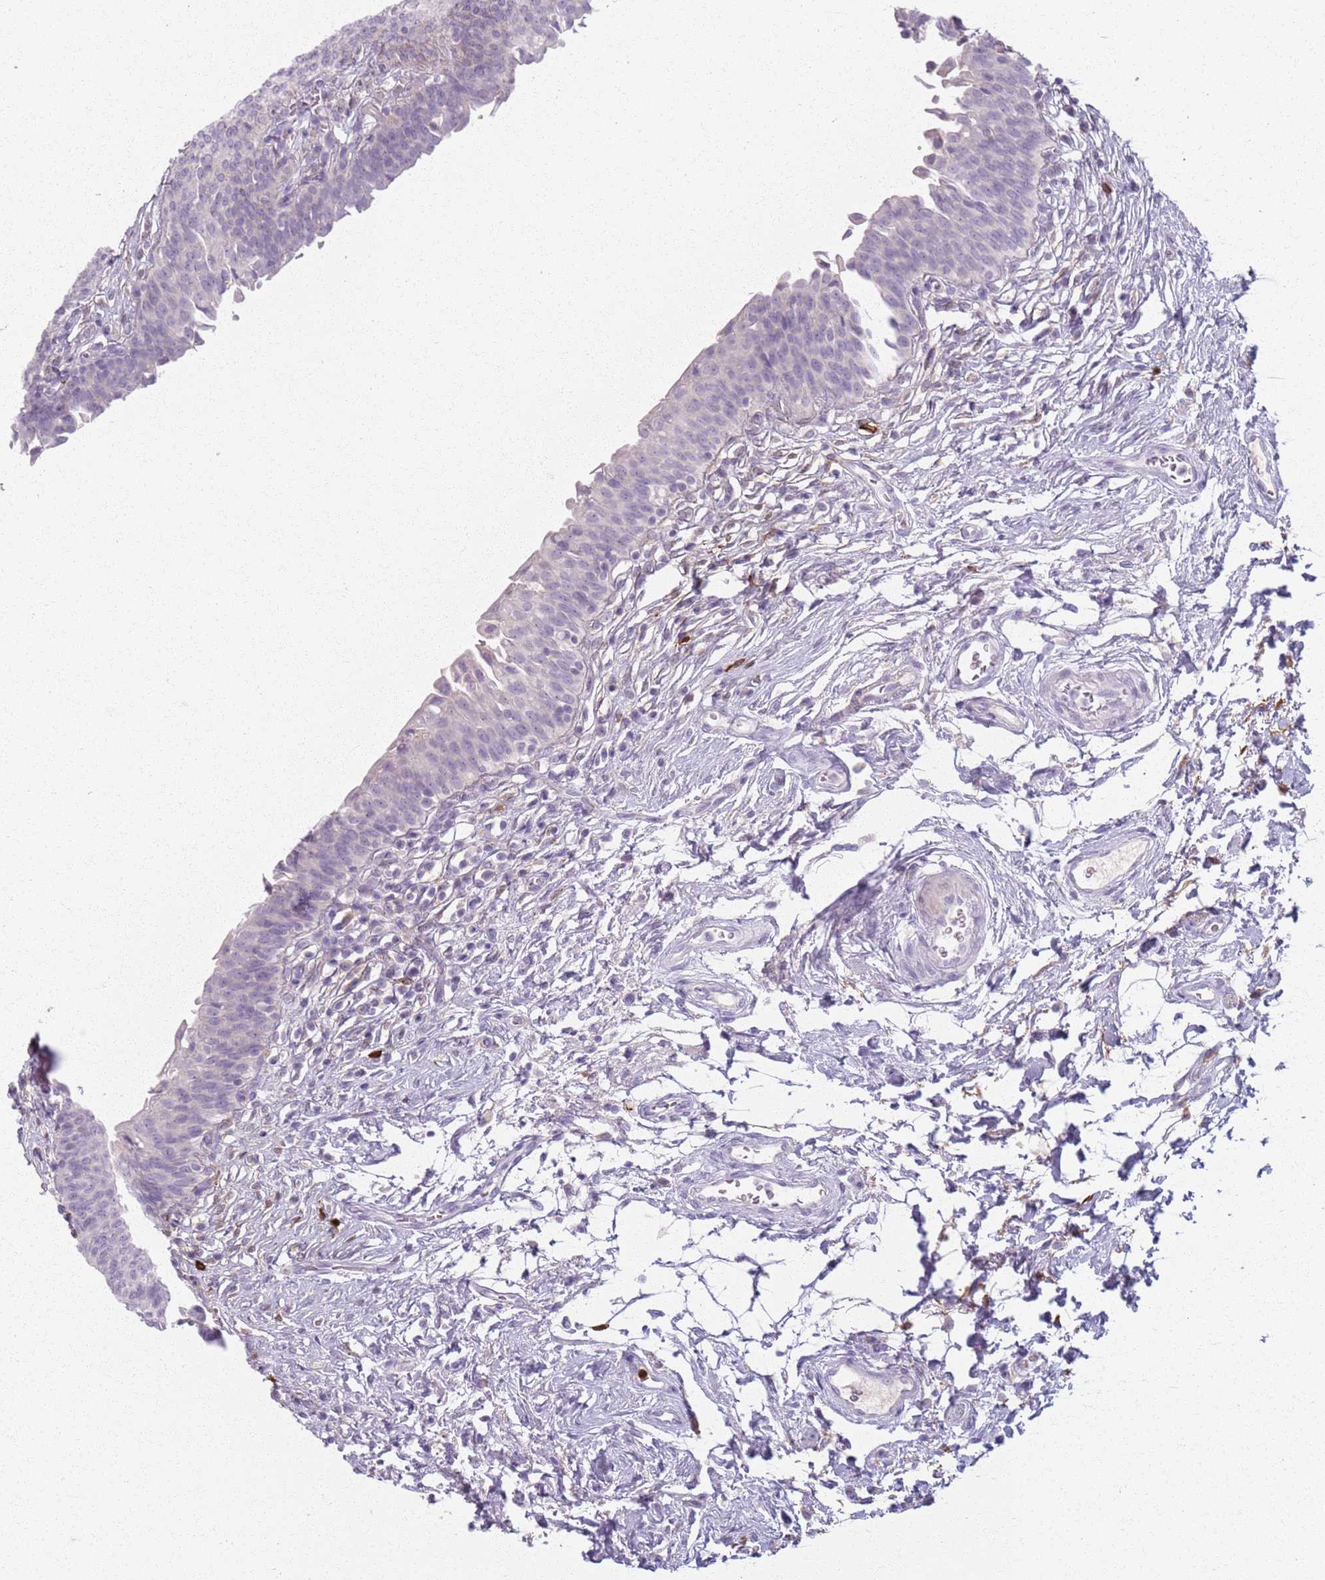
{"staining": {"intensity": "negative", "quantity": "none", "location": "none"}, "tissue": "urinary bladder", "cell_type": "Urothelial cells", "image_type": "normal", "snomed": [{"axis": "morphology", "description": "Normal tissue, NOS"}, {"axis": "topography", "description": "Urinary bladder"}], "caption": "High magnification brightfield microscopy of unremarkable urinary bladder stained with DAB (3,3'-diaminobenzidine) (brown) and counterstained with hematoxylin (blue): urothelial cells show no significant staining. (DAB (3,3'-diaminobenzidine) immunohistochemistry (IHC), high magnification).", "gene": "GDPGP1", "patient": {"sex": "male", "age": 83}}